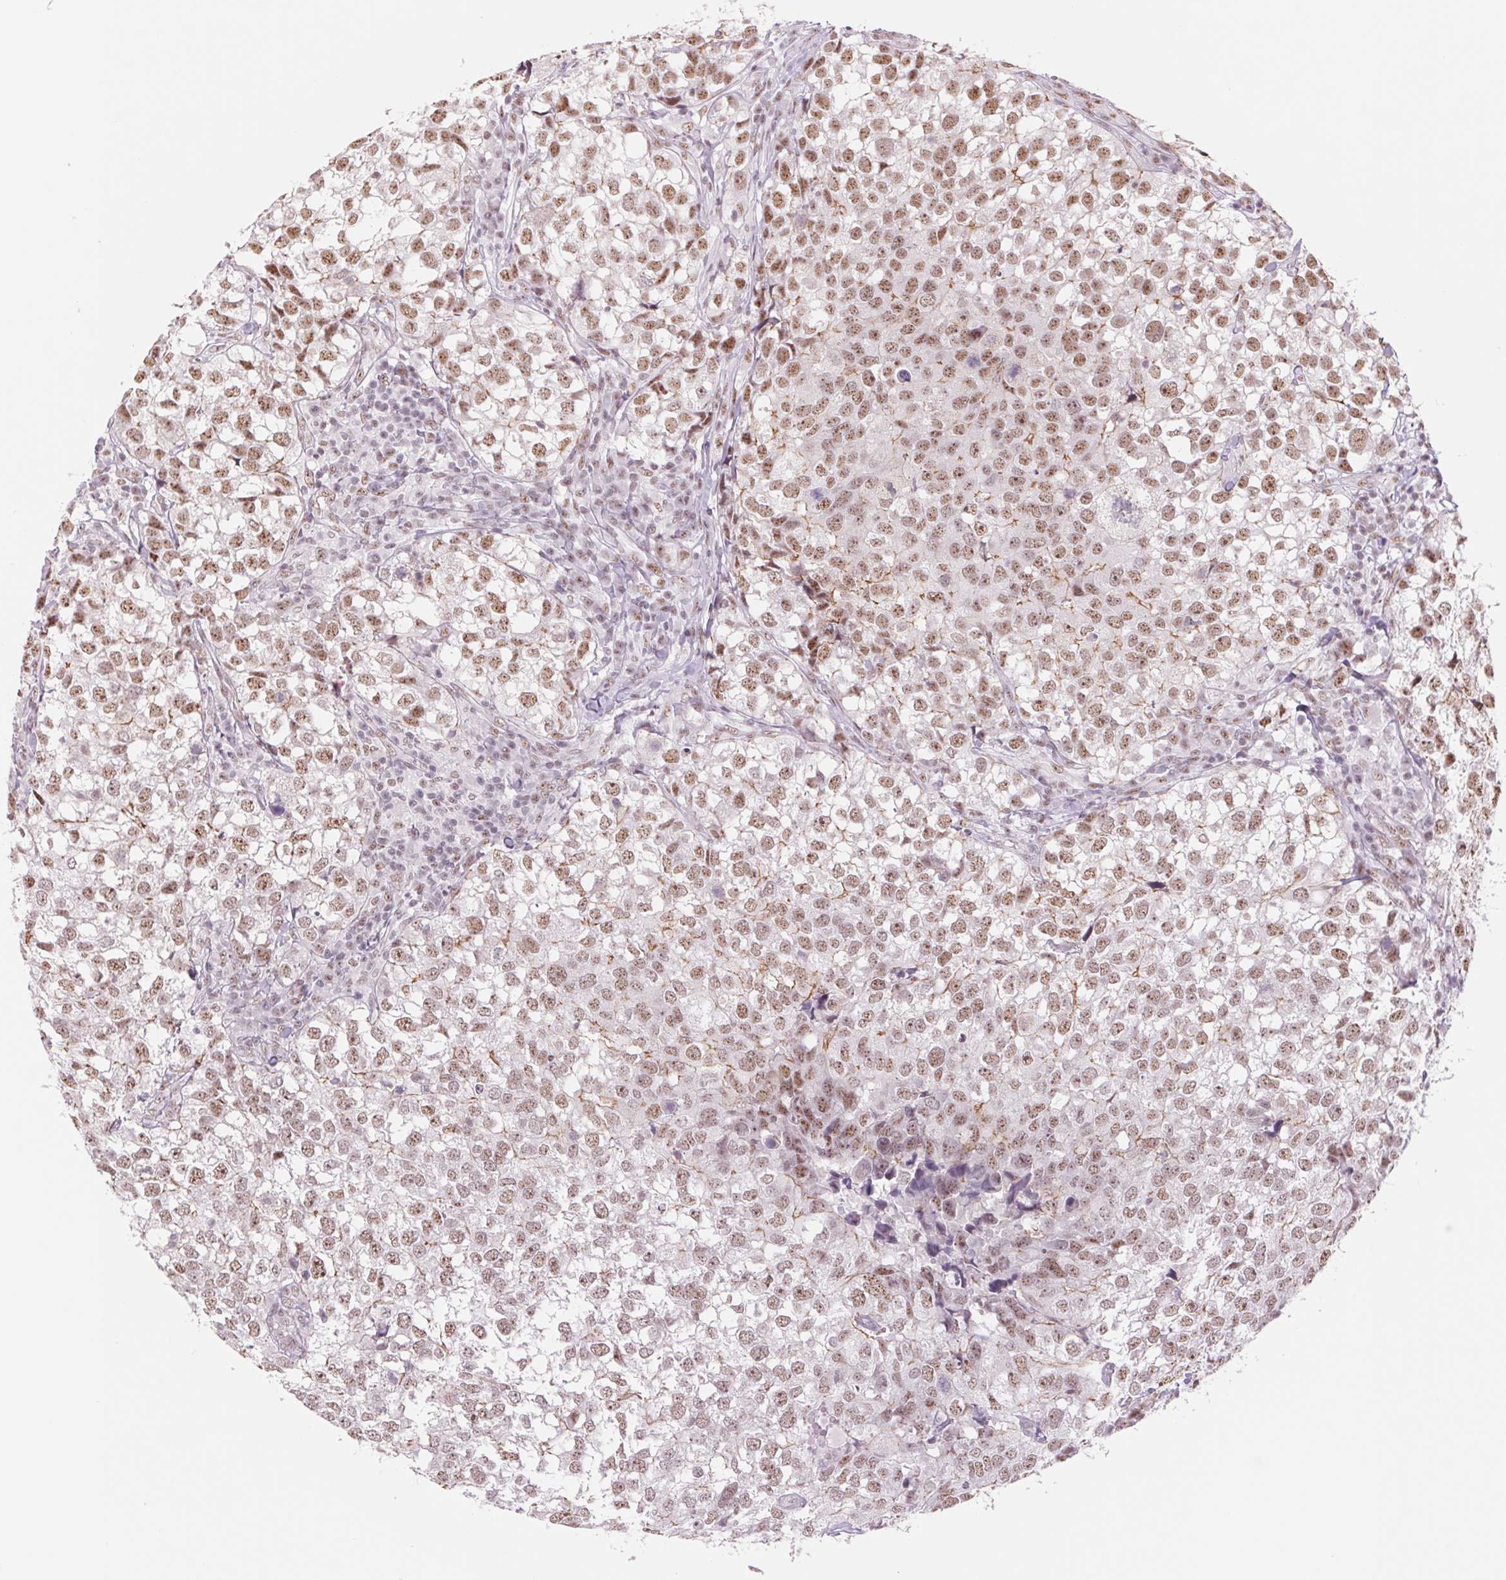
{"staining": {"intensity": "moderate", "quantity": ">75%", "location": "nuclear"}, "tissue": "breast cancer", "cell_type": "Tumor cells", "image_type": "cancer", "snomed": [{"axis": "morphology", "description": "Duct carcinoma"}, {"axis": "topography", "description": "Breast"}], "caption": "This image displays infiltrating ductal carcinoma (breast) stained with IHC to label a protein in brown. The nuclear of tumor cells show moderate positivity for the protein. Nuclei are counter-stained blue.", "gene": "ZC3H14", "patient": {"sex": "female", "age": 30}}